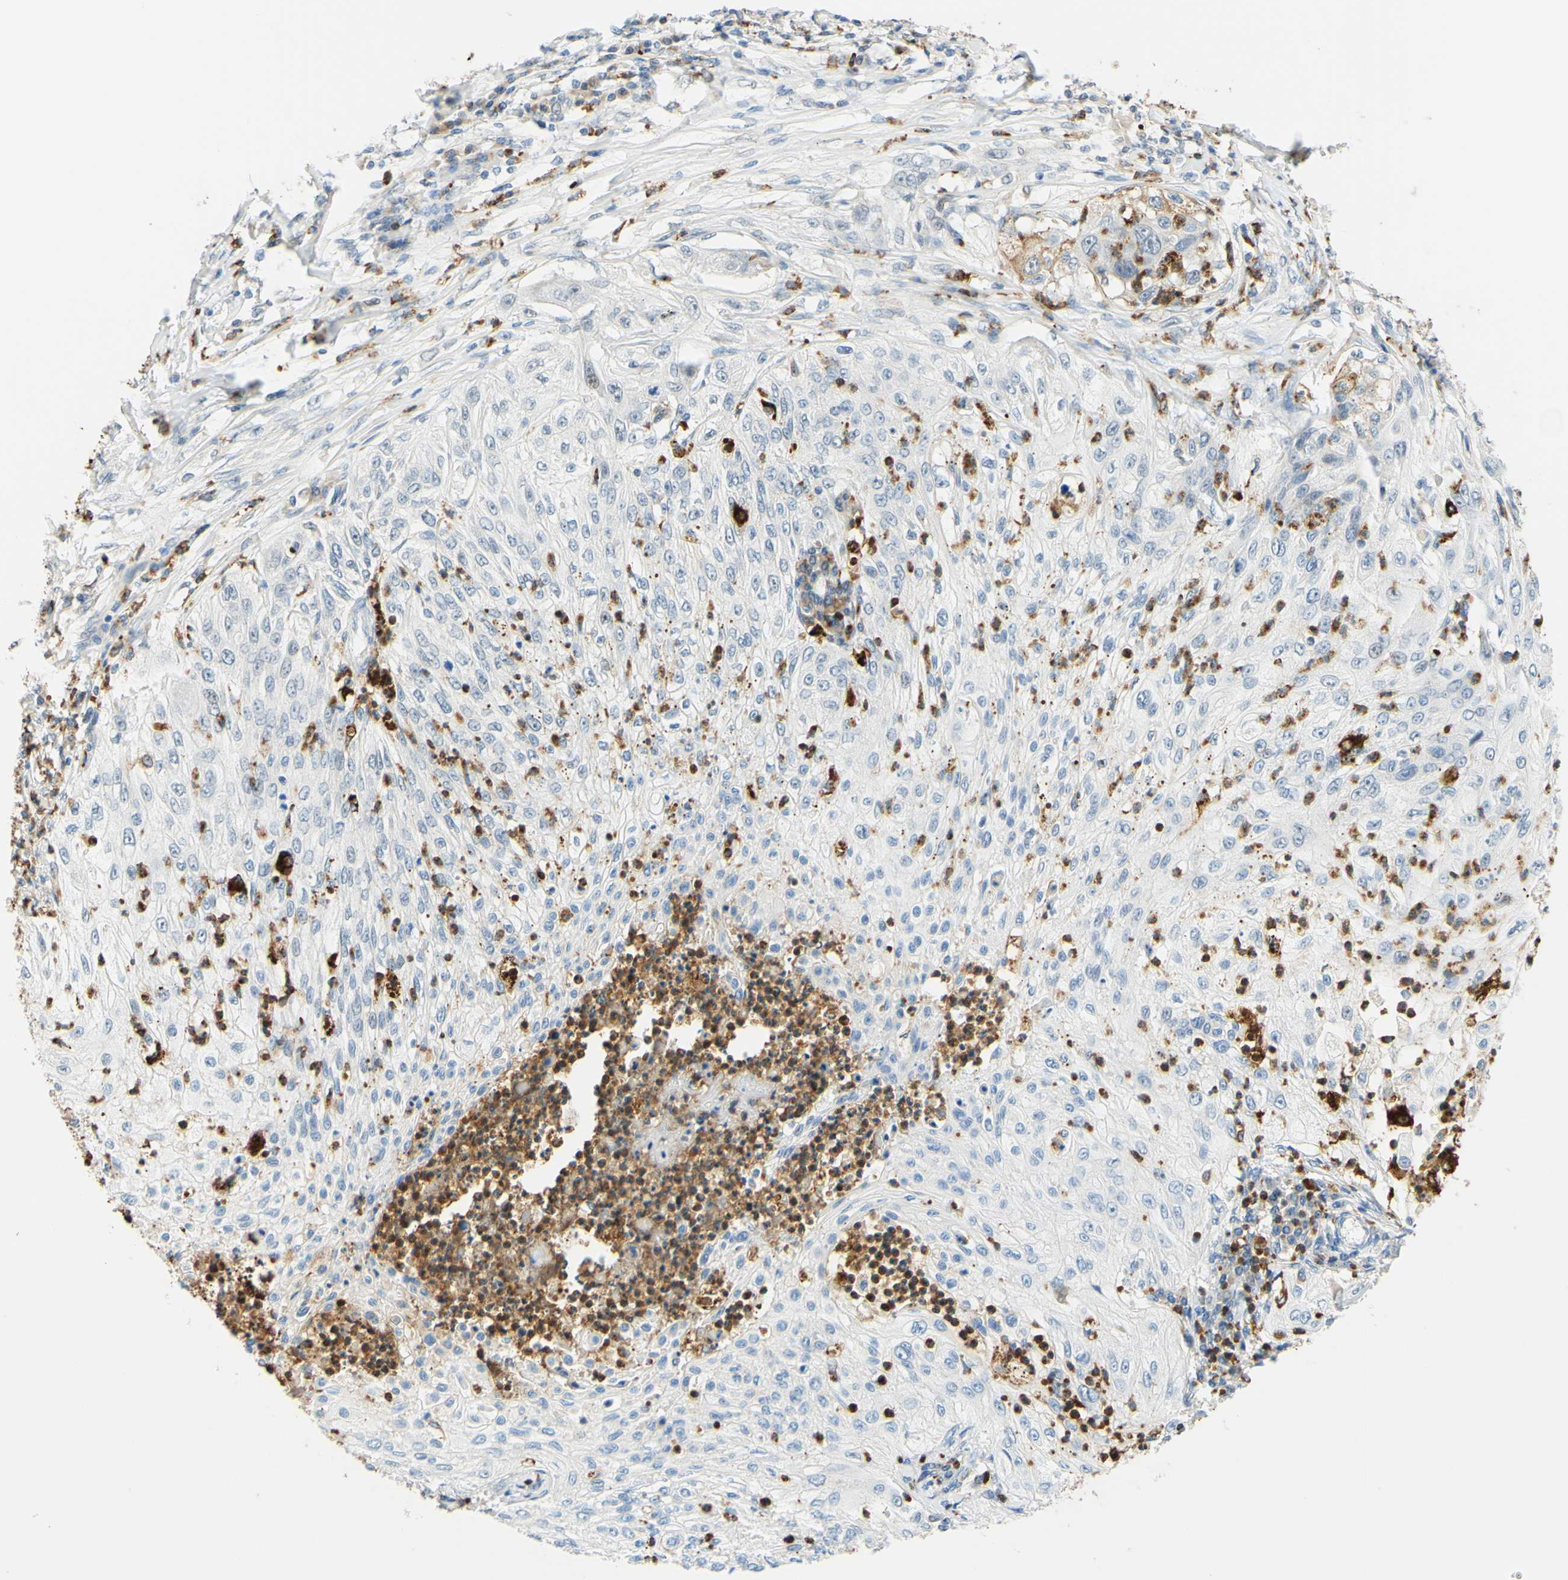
{"staining": {"intensity": "negative", "quantity": "none", "location": "none"}, "tissue": "lung cancer", "cell_type": "Tumor cells", "image_type": "cancer", "snomed": [{"axis": "morphology", "description": "Inflammation, NOS"}, {"axis": "morphology", "description": "Squamous cell carcinoma, NOS"}, {"axis": "topography", "description": "Lymph node"}, {"axis": "topography", "description": "Soft tissue"}, {"axis": "topography", "description": "Lung"}], "caption": "Image shows no significant protein positivity in tumor cells of lung cancer (squamous cell carcinoma).", "gene": "TREM2", "patient": {"sex": "male", "age": 66}}